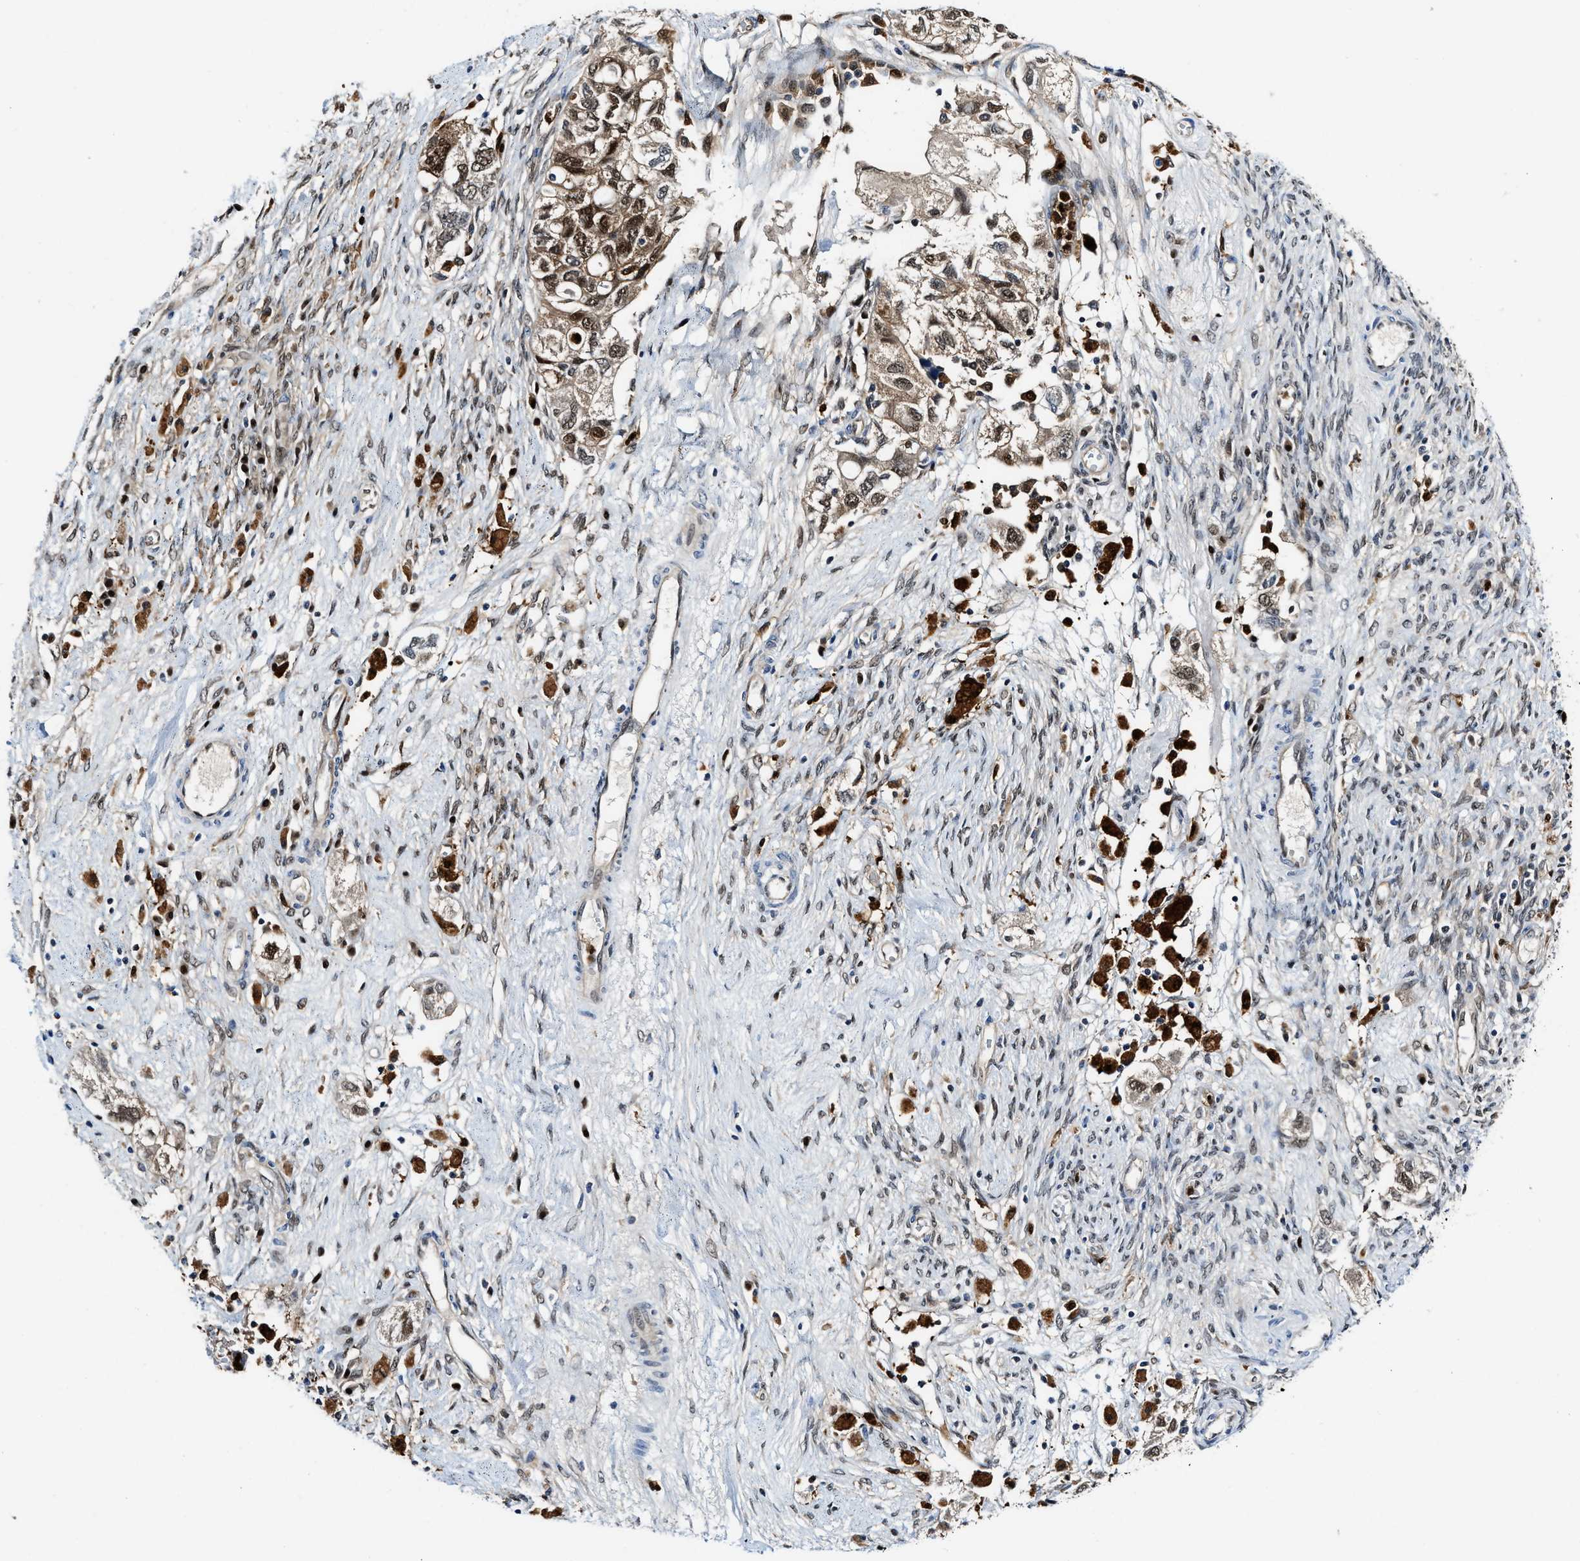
{"staining": {"intensity": "moderate", "quantity": ">75%", "location": "cytoplasmic/membranous,nuclear"}, "tissue": "ovarian cancer", "cell_type": "Tumor cells", "image_type": "cancer", "snomed": [{"axis": "morphology", "description": "Carcinoma, NOS"}, {"axis": "morphology", "description": "Cystadenocarcinoma, serous, NOS"}, {"axis": "topography", "description": "Ovary"}], "caption": "A high-resolution histopathology image shows immunohistochemistry (IHC) staining of ovarian cancer, which displays moderate cytoplasmic/membranous and nuclear staining in approximately >75% of tumor cells.", "gene": "LTA4H", "patient": {"sex": "female", "age": 69}}